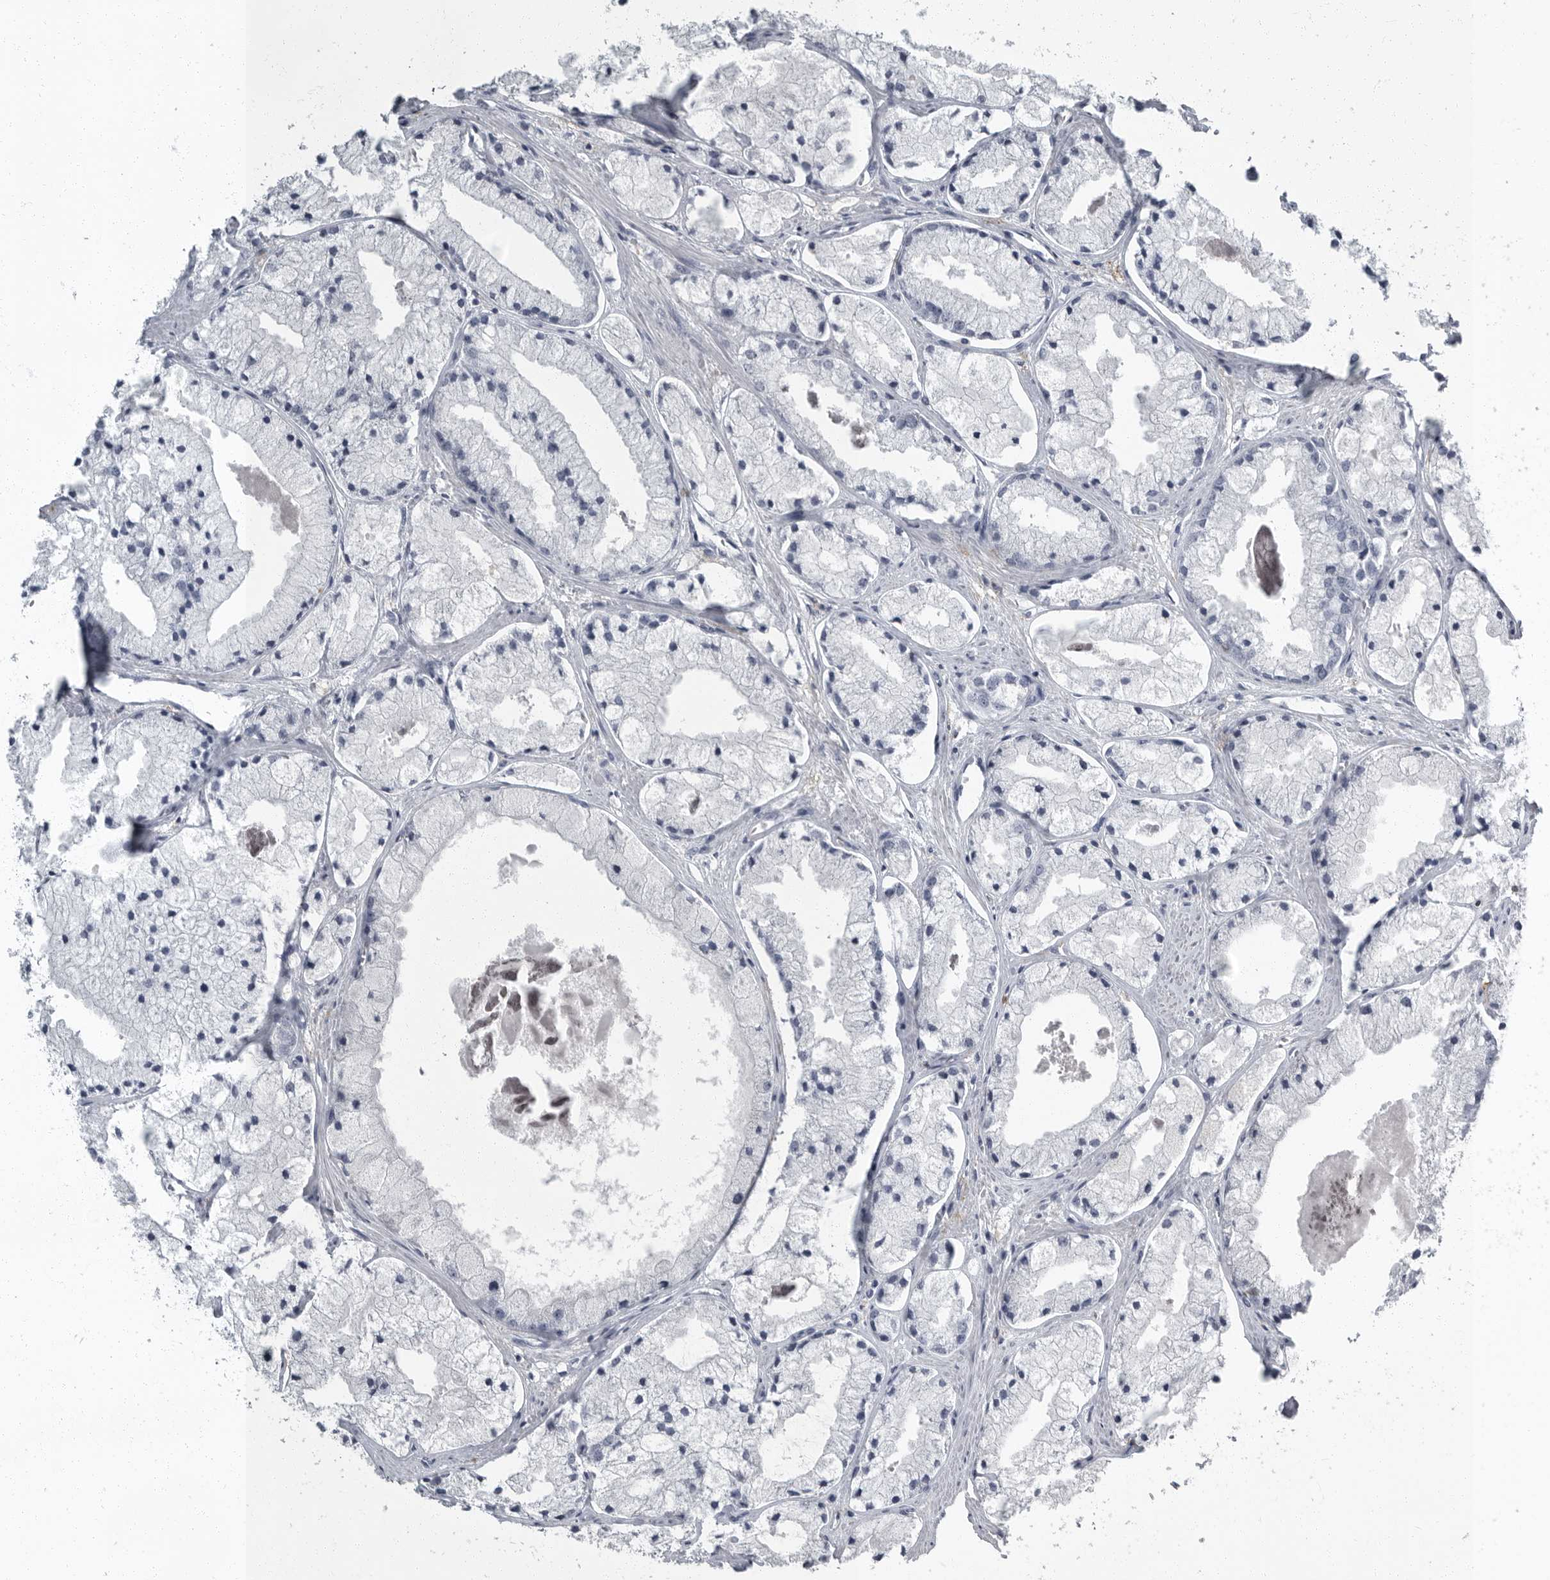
{"staining": {"intensity": "negative", "quantity": "none", "location": "none"}, "tissue": "prostate cancer", "cell_type": "Tumor cells", "image_type": "cancer", "snomed": [{"axis": "morphology", "description": "Adenocarcinoma, High grade"}, {"axis": "topography", "description": "Prostate"}], "caption": "The micrograph exhibits no significant positivity in tumor cells of prostate high-grade adenocarcinoma.", "gene": "FCER1G", "patient": {"sex": "male", "age": 50}}